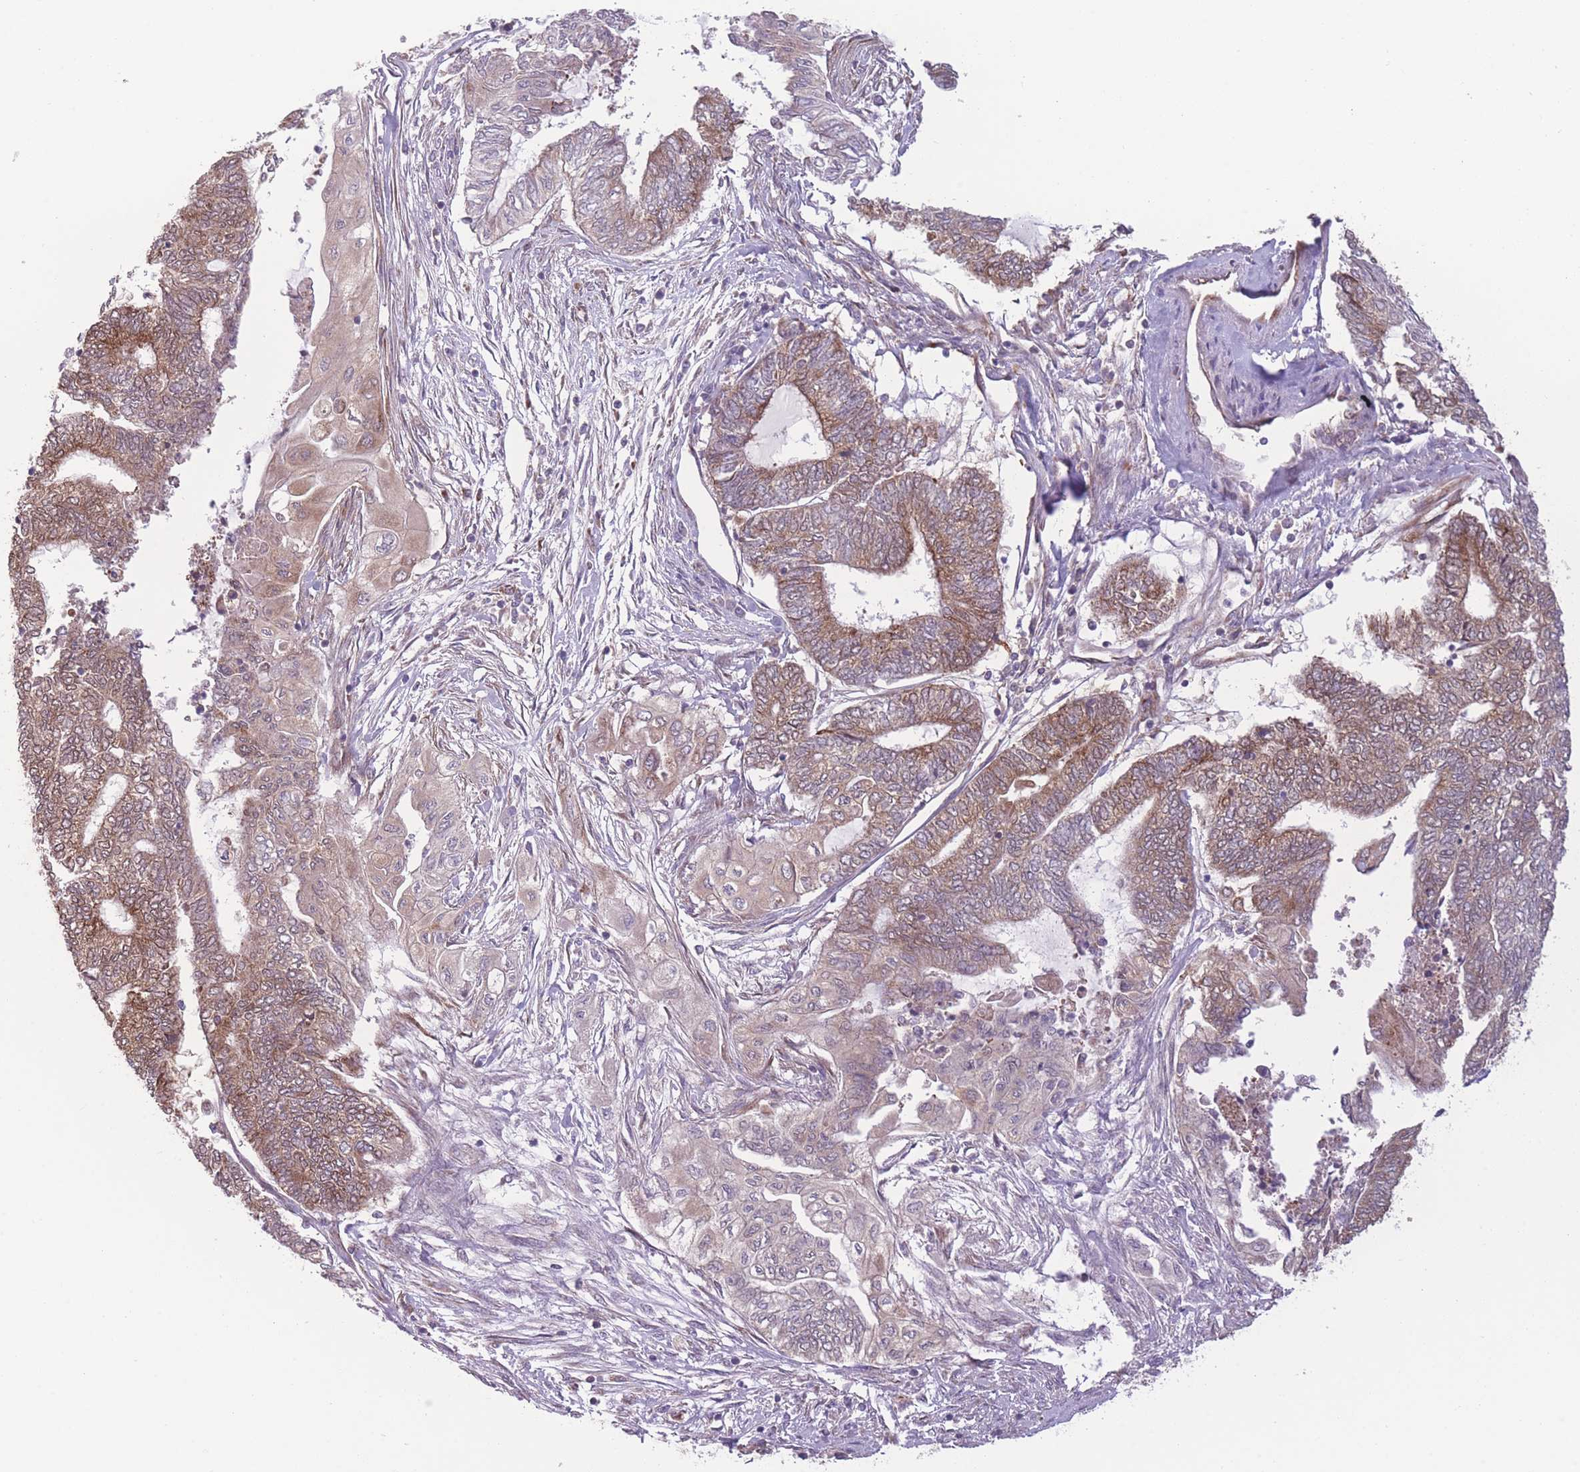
{"staining": {"intensity": "moderate", "quantity": ">75%", "location": "cytoplasmic/membranous"}, "tissue": "endometrial cancer", "cell_type": "Tumor cells", "image_type": "cancer", "snomed": [{"axis": "morphology", "description": "Adenocarcinoma, NOS"}, {"axis": "topography", "description": "Uterus"}, {"axis": "topography", "description": "Endometrium"}], "caption": "The micrograph displays staining of endometrial cancer (adenocarcinoma), revealing moderate cytoplasmic/membranous protein expression (brown color) within tumor cells.", "gene": "CCT6B", "patient": {"sex": "female", "age": 70}}